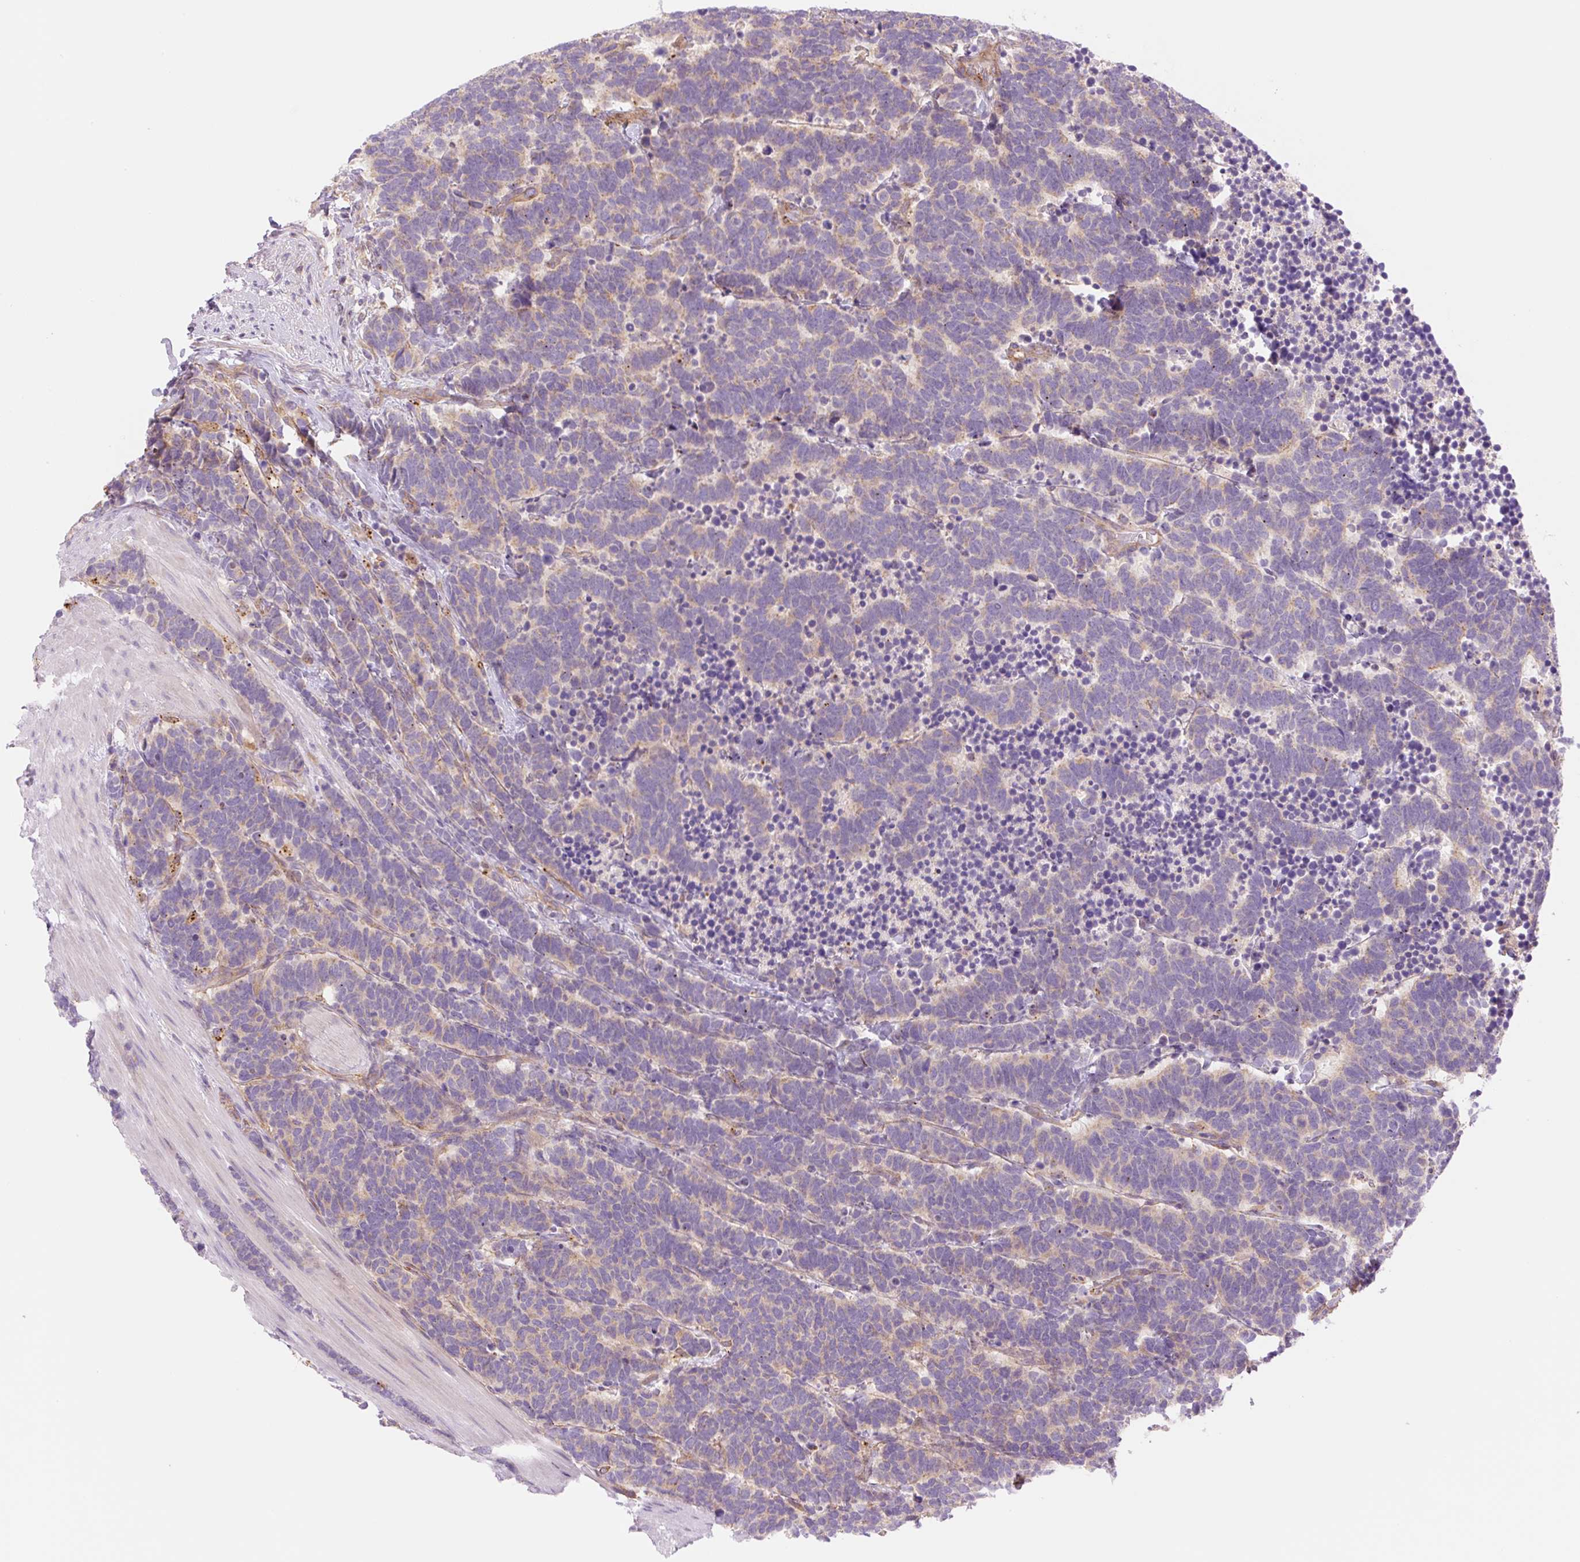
{"staining": {"intensity": "weak", "quantity": "<25%", "location": "cytoplasmic/membranous"}, "tissue": "carcinoid", "cell_type": "Tumor cells", "image_type": "cancer", "snomed": [{"axis": "morphology", "description": "Carcinoma, NOS"}, {"axis": "morphology", "description": "Carcinoid, malignant, NOS"}, {"axis": "topography", "description": "Urinary bladder"}], "caption": "Tumor cells show no significant staining in carcinoid.", "gene": "NLRP5", "patient": {"sex": "male", "age": 57}}